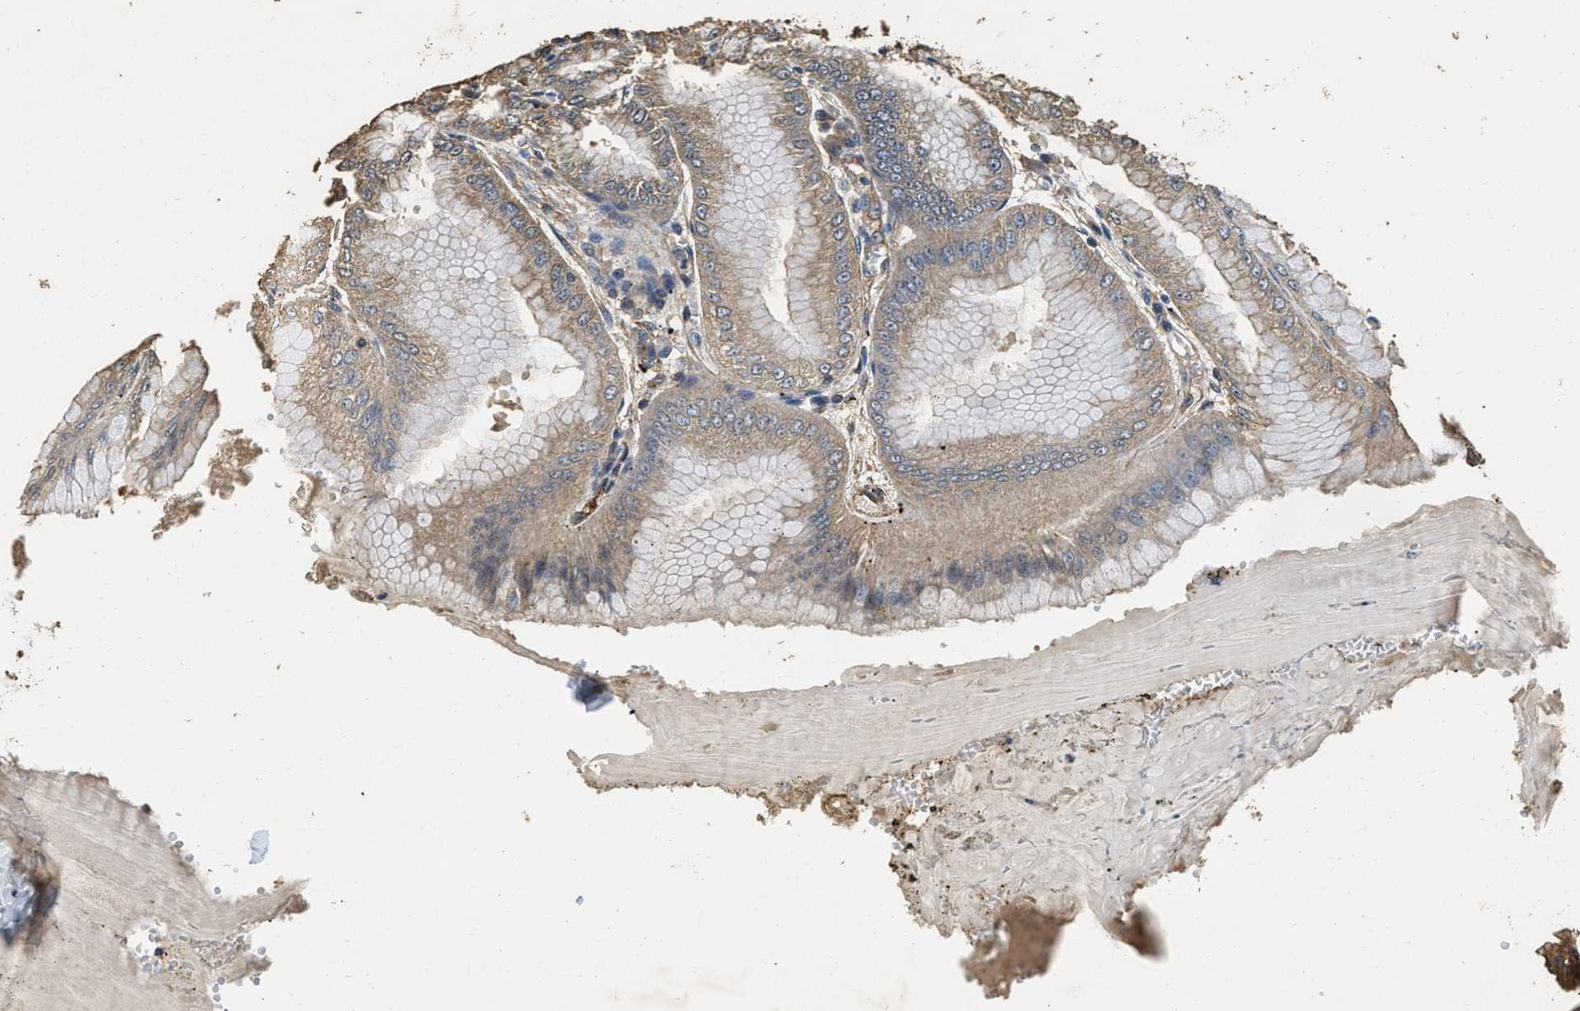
{"staining": {"intensity": "moderate", "quantity": ">75%", "location": "cytoplasmic/membranous"}, "tissue": "stomach", "cell_type": "Glandular cells", "image_type": "normal", "snomed": [{"axis": "morphology", "description": "Normal tissue, NOS"}, {"axis": "topography", "description": "Stomach, lower"}], "caption": "Stomach stained with DAB (3,3'-diaminobenzidine) immunohistochemistry reveals medium levels of moderate cytoplasmic/membranous positivity in approximately >75% of glandular cells.", "gene": "MIB1", "patient": {"sex": "male", "age": 71}}